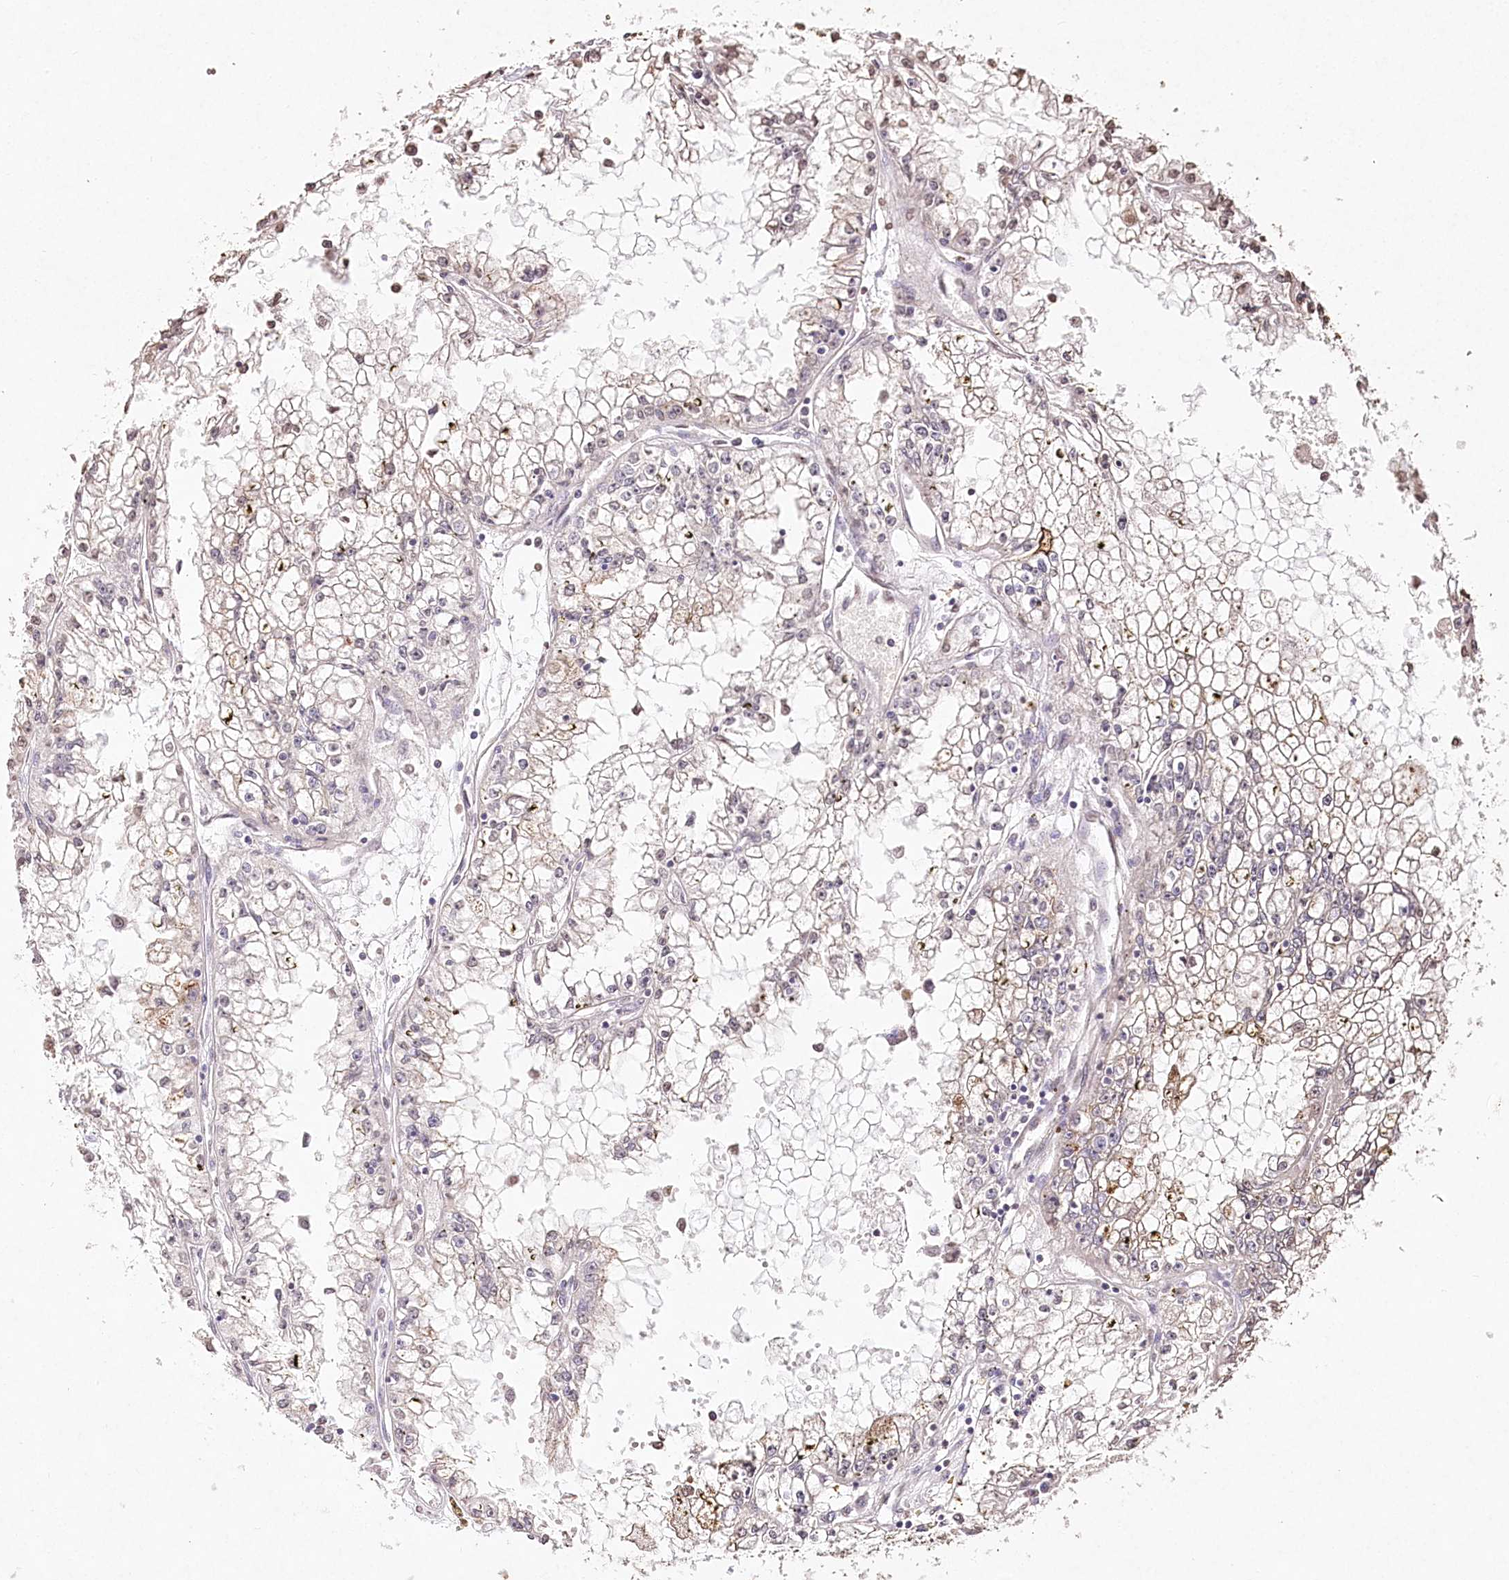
{"staining": {"intensity": "negative", "quantity": "none", "location": "none"}, "tissue": "renal cancer", "cell_type": "Tumor cells", "image_type": "cancer", "snomed": [{"axis": "morphology", "description": "Adenocarcinoma, NOS"}, {"axis": "topography", "description": "Kidney"}], "caption": "Tumor cells show no significant positivity in renal cancer.", "gene": "DMXL1", "patient": {"sex": "male", "age": 56}}